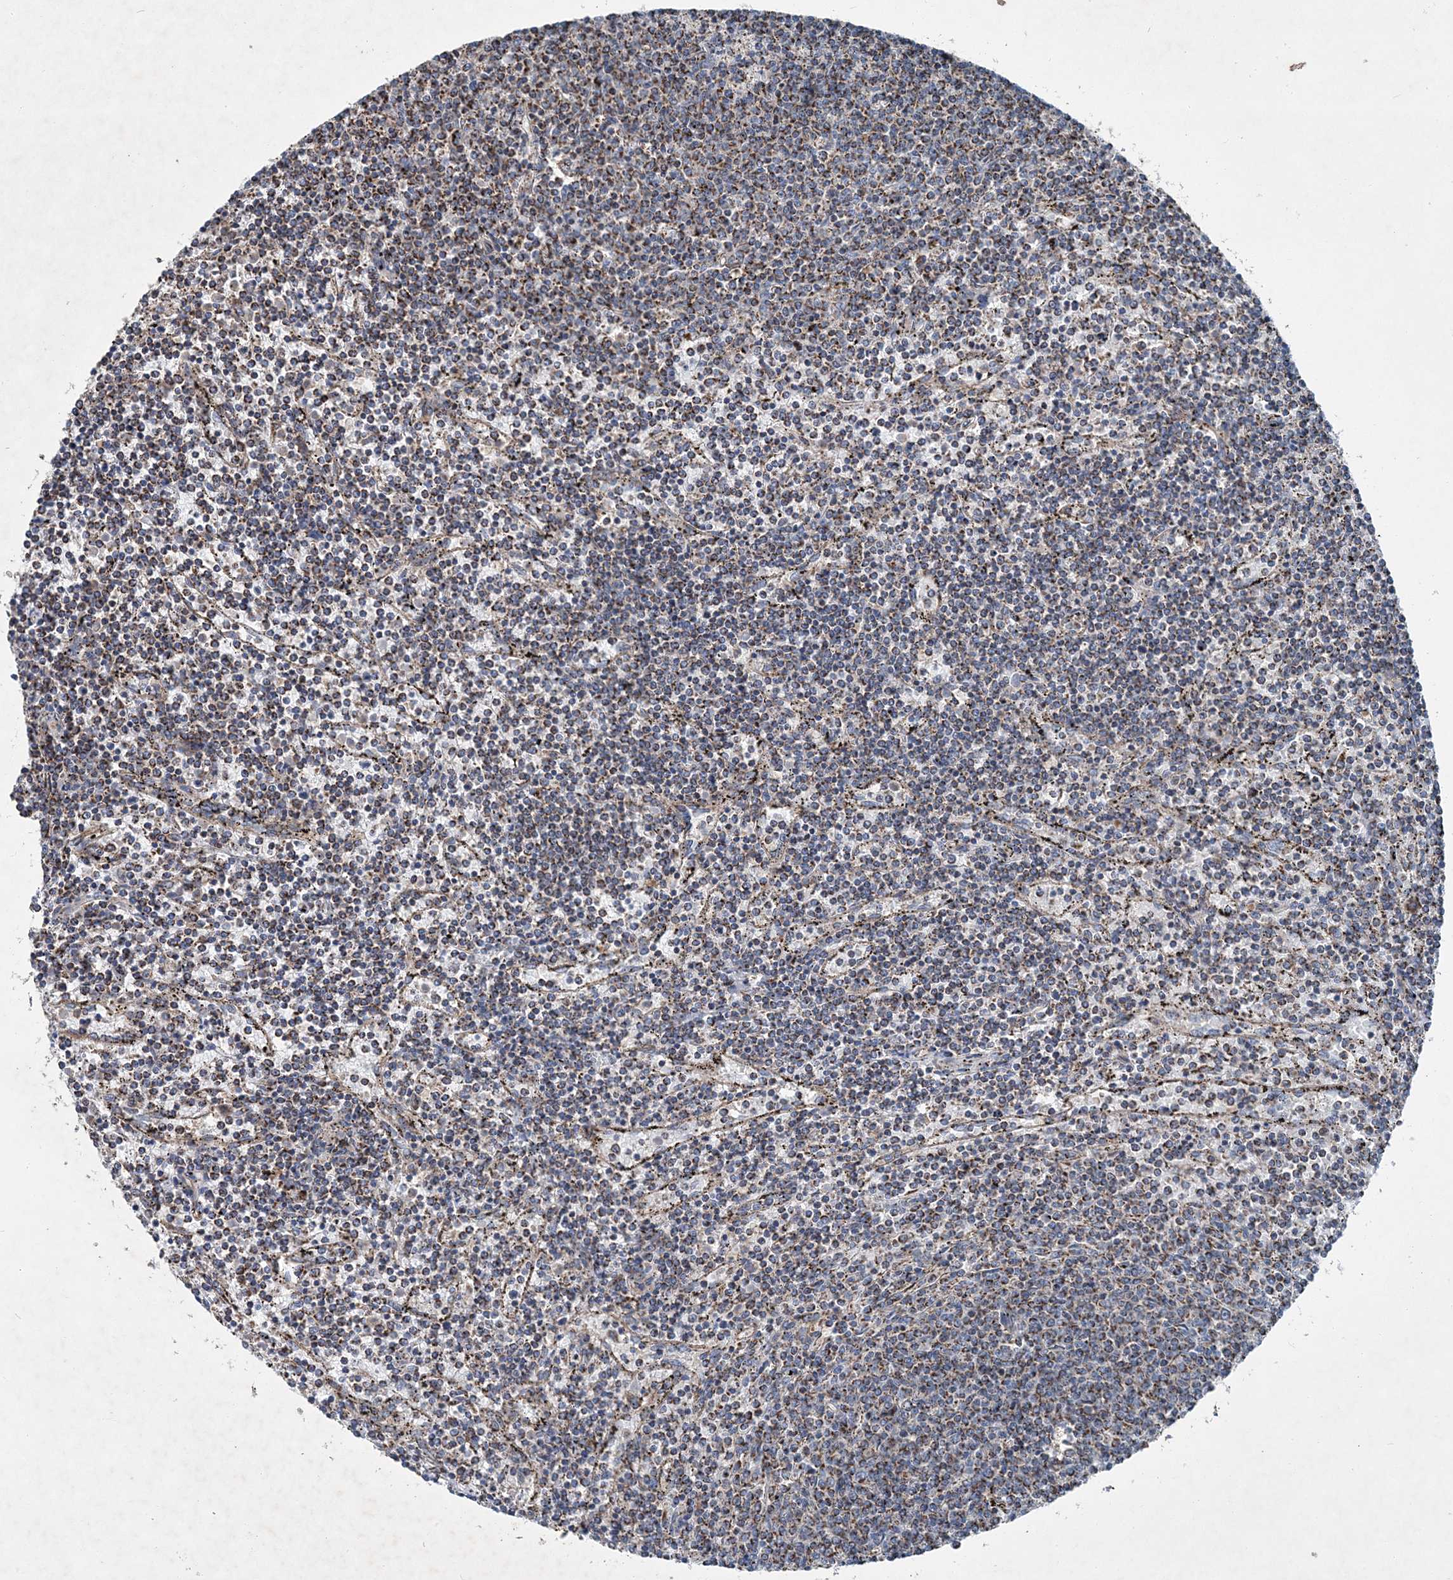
{"staining": {"intensity": "moderate", "quantity": "25%-75%", "location": "cytoplasmic/membranous"}, "tissue": "lymphoma", "cell_type": "Tumor cells", "image_type": "cancer", "snomed": [{"axis": "morphology", "description": "Malignant lymphoma, non-Hodgkin's type, Low grade"}, {"axis": "topography", "description": "Spleen"}], "caption": "Immunohistochemical staining of lymphoma exhibits medium levels of moderate cytoplasmic/membranous positivity in about 25%-75% of tumor cells.", "gene": "SPAG16", "patient": {"sex": "female", "age": 50}}